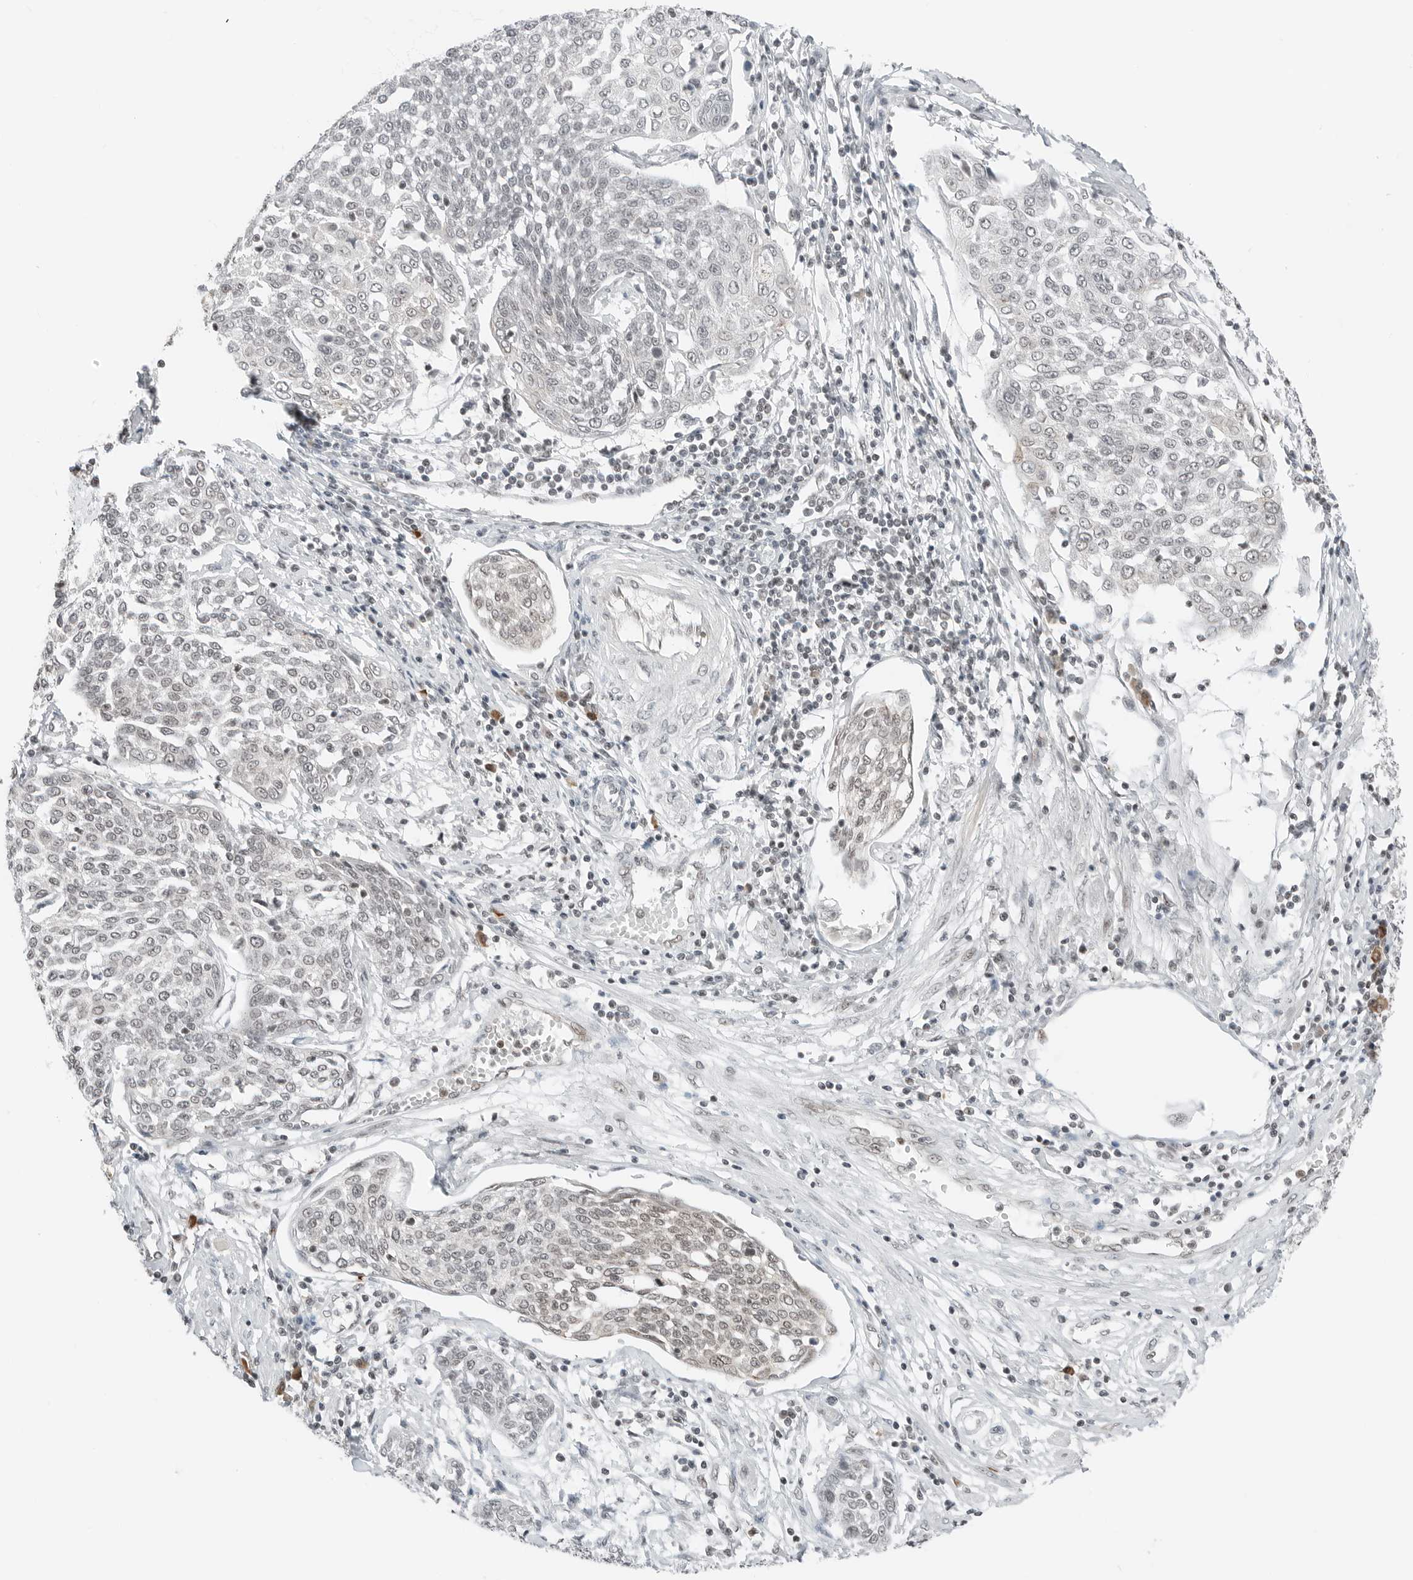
{"staining": {"intensity": "weak", "quantity": "25%-75%", "location": "nuclear"}, "tissue": "cervical cancer", "cell_type": "Tumor cells", "image_type": "cancer", "snomed": [{"axis": "morphology", "description": "Squamous cell carcinoma, NOS"}, {"axis": "topography", "description": "Cervix"}], "caption": "Immunohistochemical staining of human squamous cell carcinoma (cervical) demonstrates weak nuclear protein positivity in approximately 25%-75% of tumor cells. (brown staining indicates protein expression, while blue staining denotes nuclei).", "gene": "CRTC2", "patient": {"sex": "female", "age": 34}}